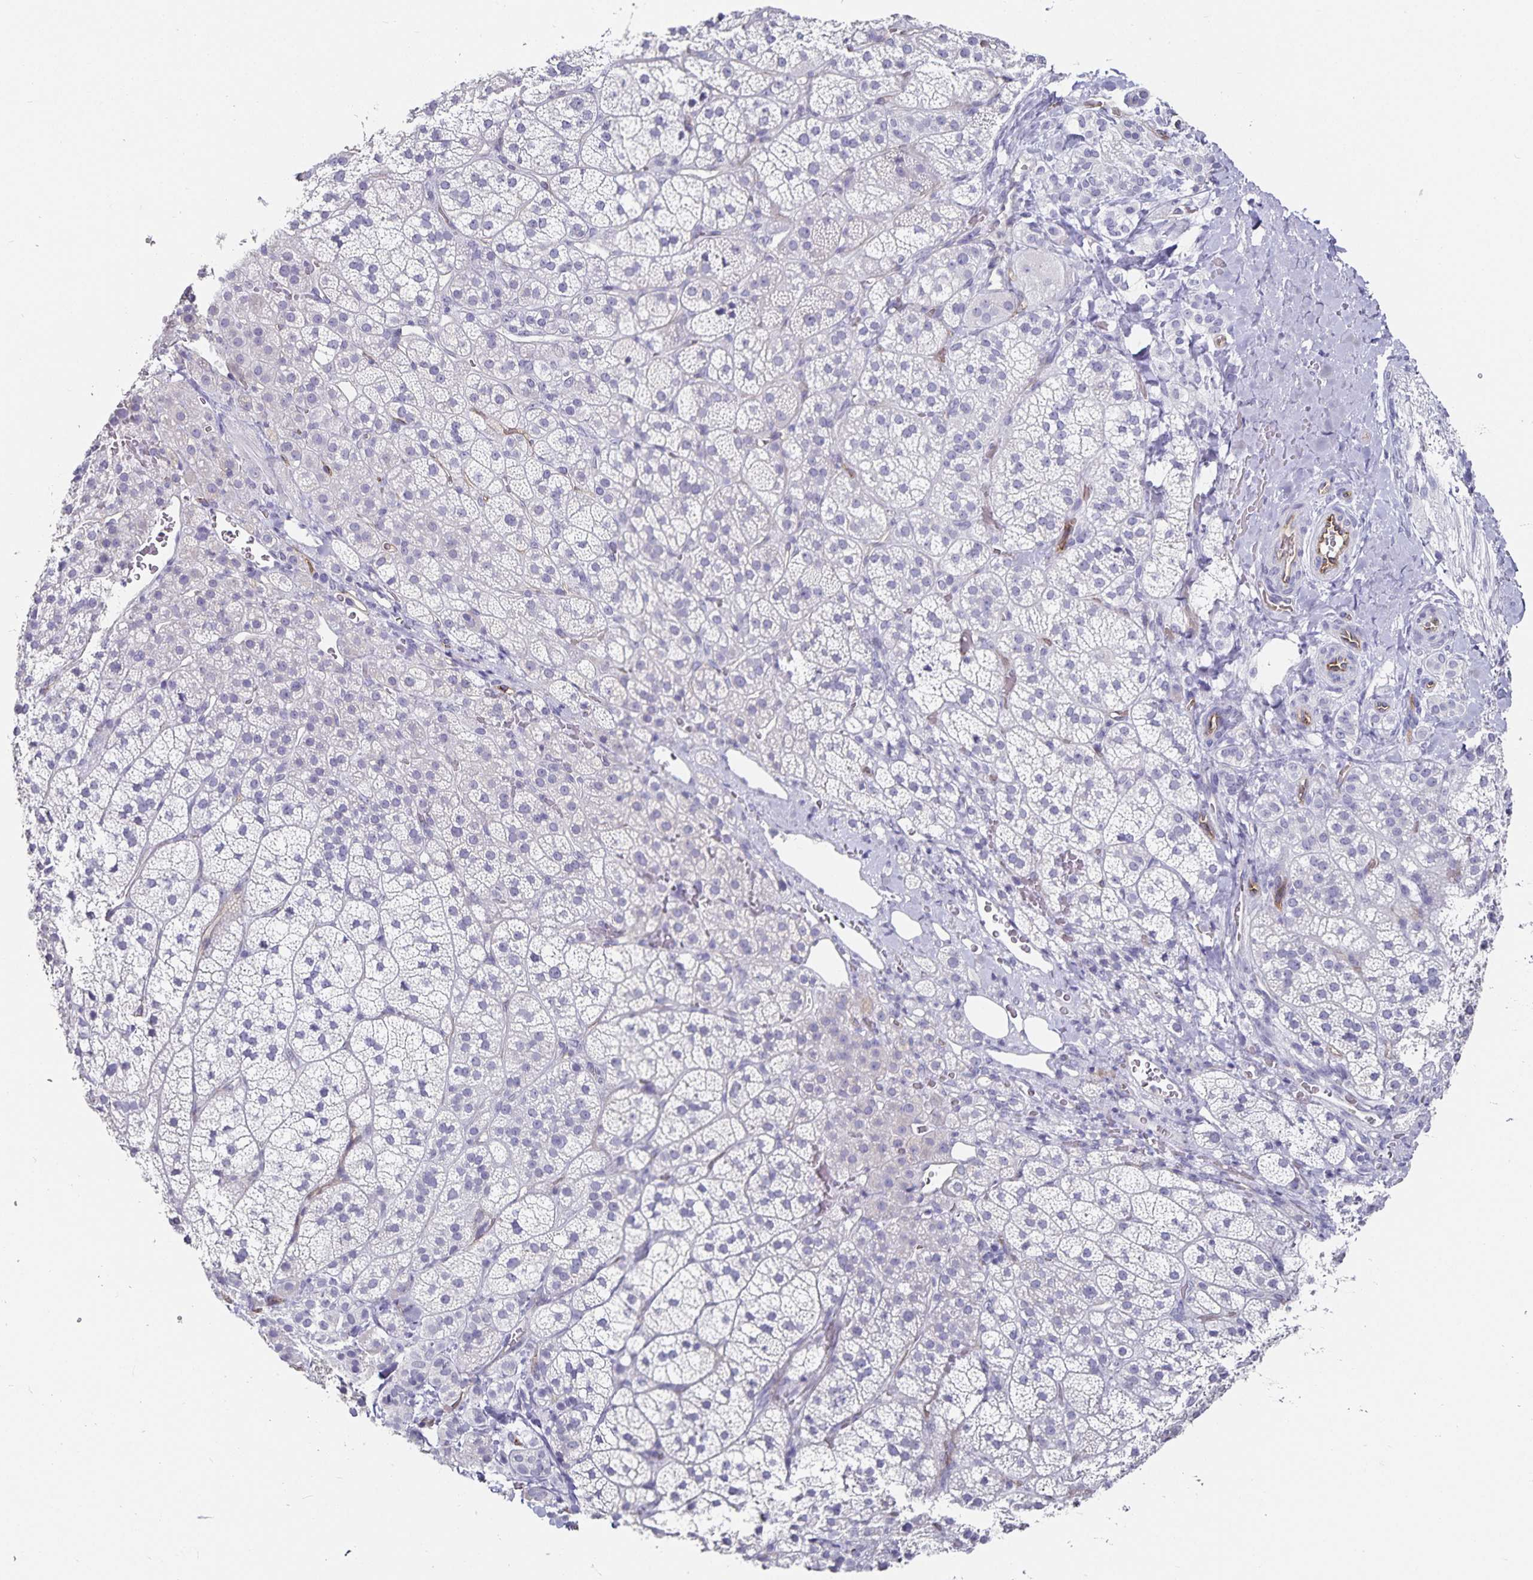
{"staining": {"intensity": "weak", "quantity": "<25%", "location": "cytoplasmic/membranous"}, "tissue": "adrenal gland", "cell_type": "Glandular cells", "image_type": "normal", "snomed": [{"axis": "morphology", "description": "Normal tissue, NOS"}, {"axis": "topography", "description": "Adrenal gland"}], "caption": "High magnification brightfield microscopy of unremarkable adrenal gland stained with DAB (brown) and counterstained with hematoxylin (blue): glandular cells show no significant staining.", "gene": "PODXL", "patient": {"sex": "female", "age": 60}}